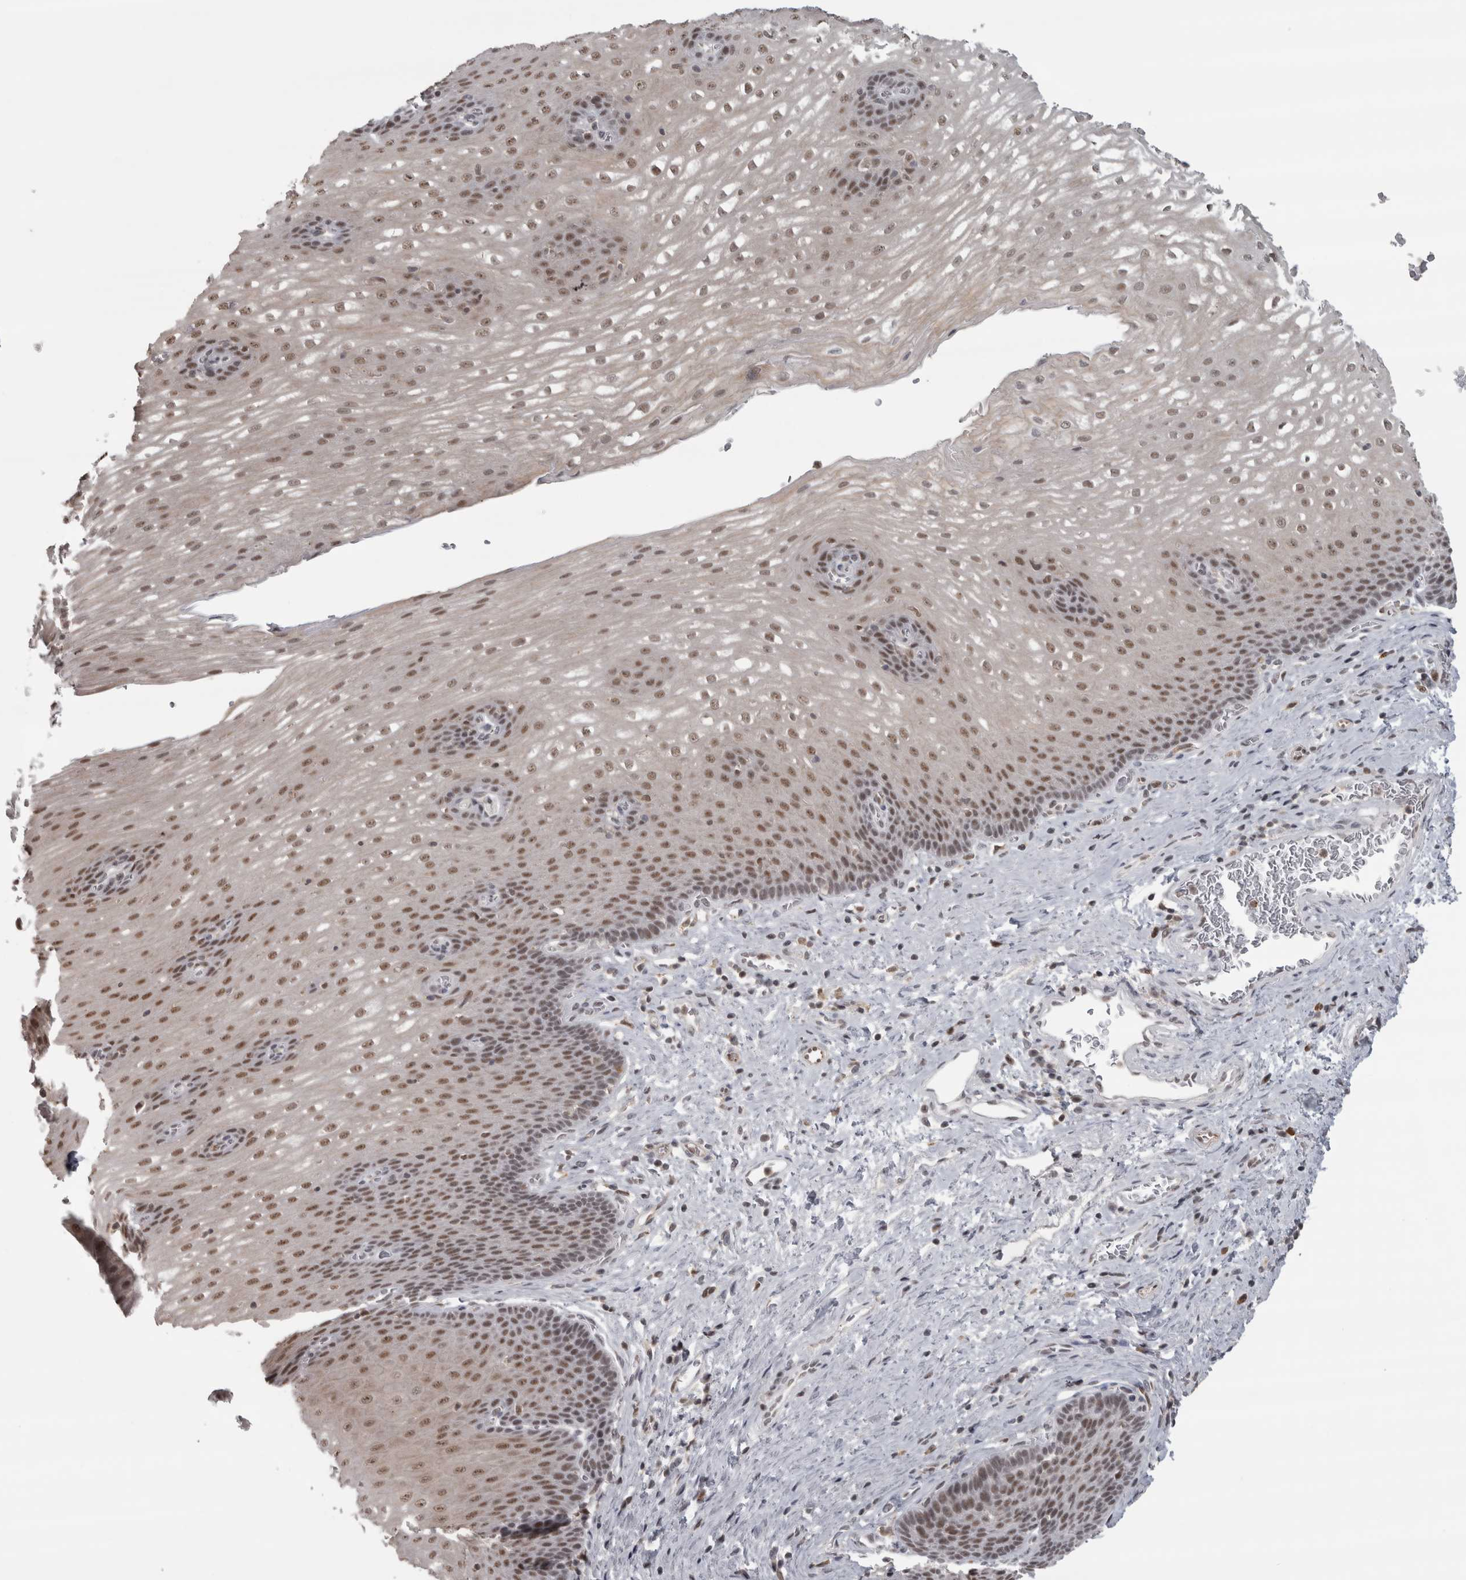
{"staining": {"intensity": "moderate", "quantity": "25%-75%", "location": "nuclear"}, "tissue": "esophagus", "cell_type": "Squamous epithelial cells", "image_type": "normal", "snomed": [{"axis": "morphology", "description": "Normal tissue, NOS"}, {"axis": "topography", "description": "Esophagus"}], "caption": "Immunohistochemical staining of normal esophagus displays medium levels of moderate nuclear staining in approximately 25%-75% of squamous epithelial cells.", "gene": "MICU3", "patient": {"sex": "male", "age": 48}}